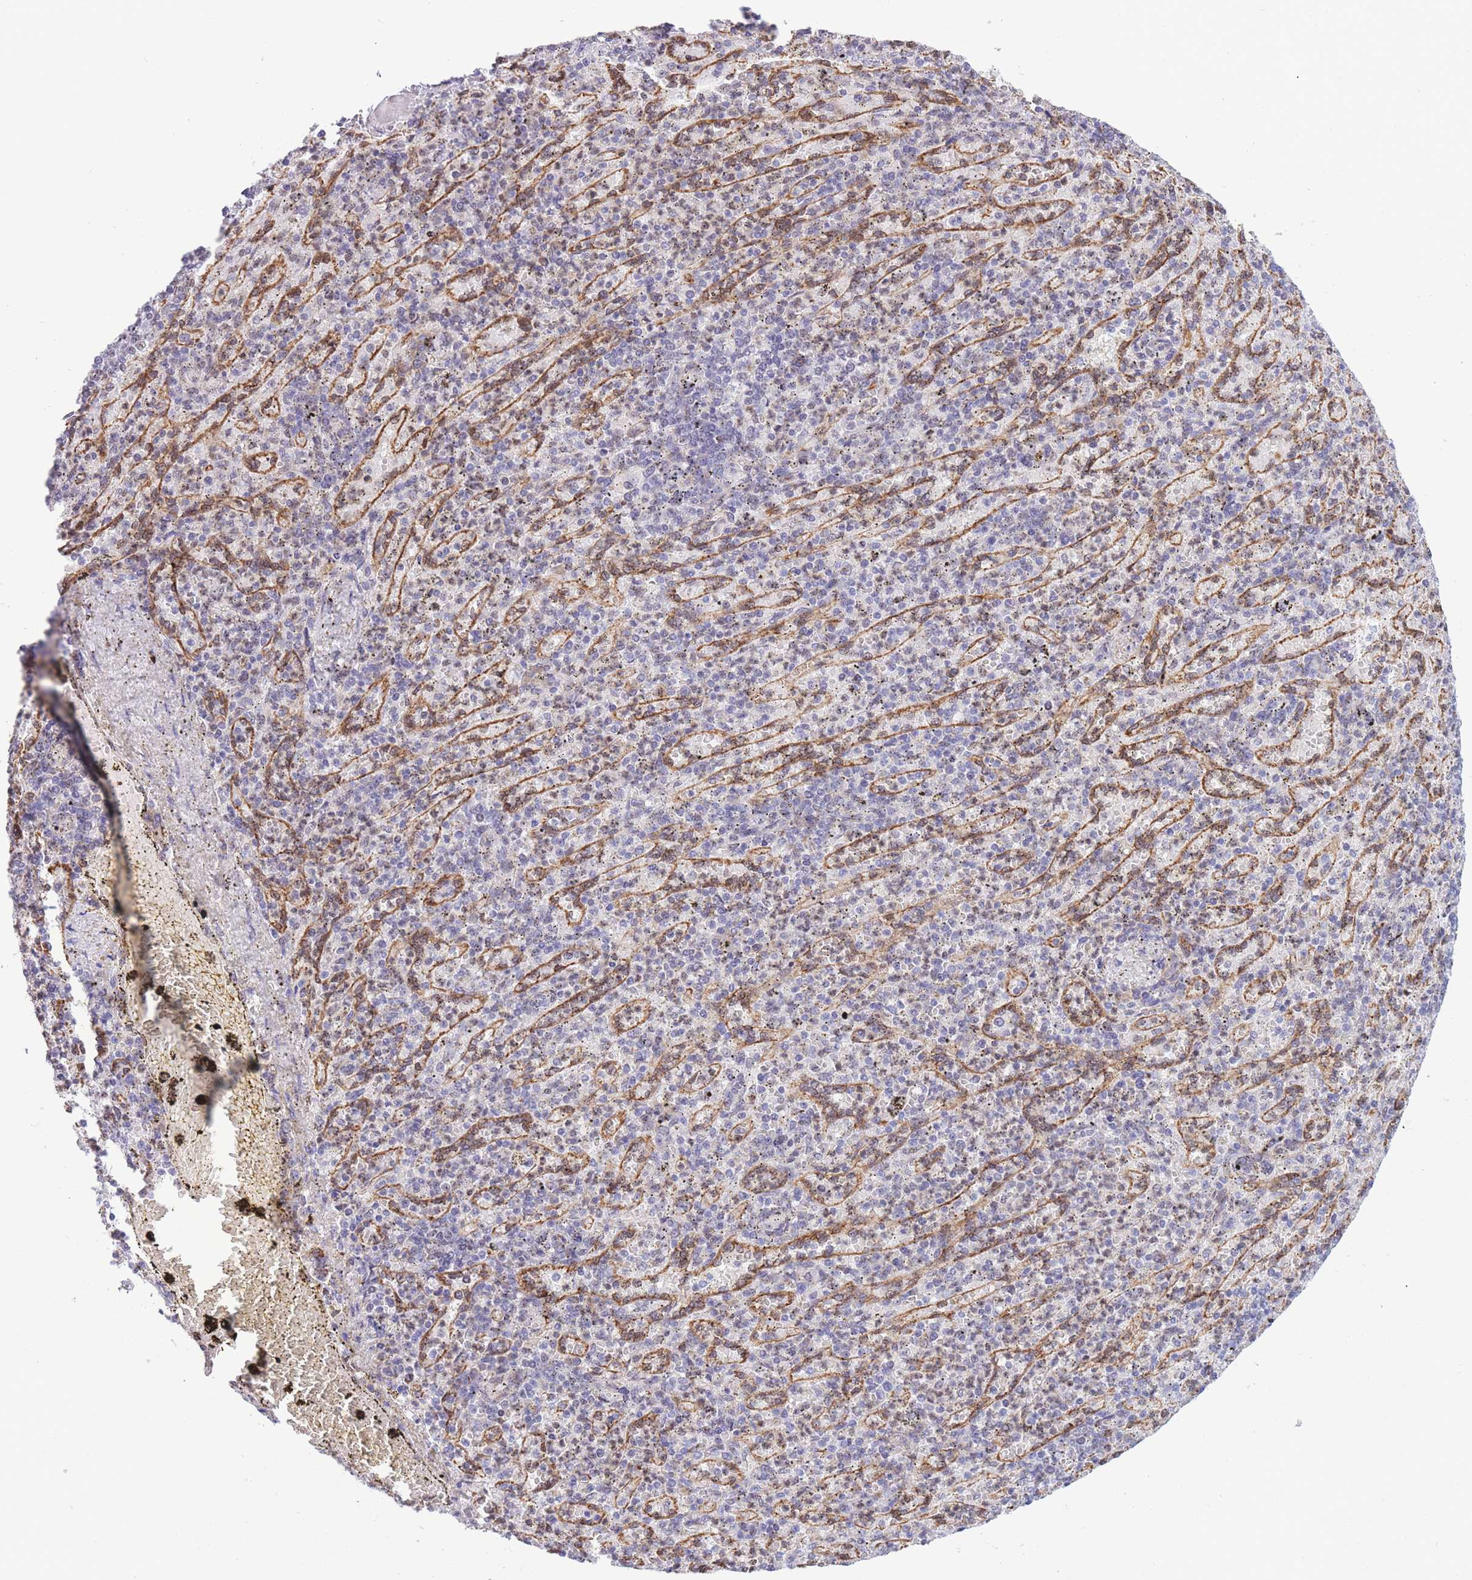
{"staining": {"intensity": "weak", "quantity": "<25%", "location": "nuclear"}, "tissue": "spleen", "cell_type": "Cells in red pulp", "image_type": "normal", "snomed": [{"axis": "morphology", "description": "Normal tissue, NOS"}, {"axis": "topography", "description": "Spleen"}], "caption": "Immunohistochemistry histopathology image of unremarkable human spleen stained for a protein (brown), which exhibits no expression in cells in red pulp.", "gene": "FAM153A", "patient": {"sex": "female", "age": 74}}